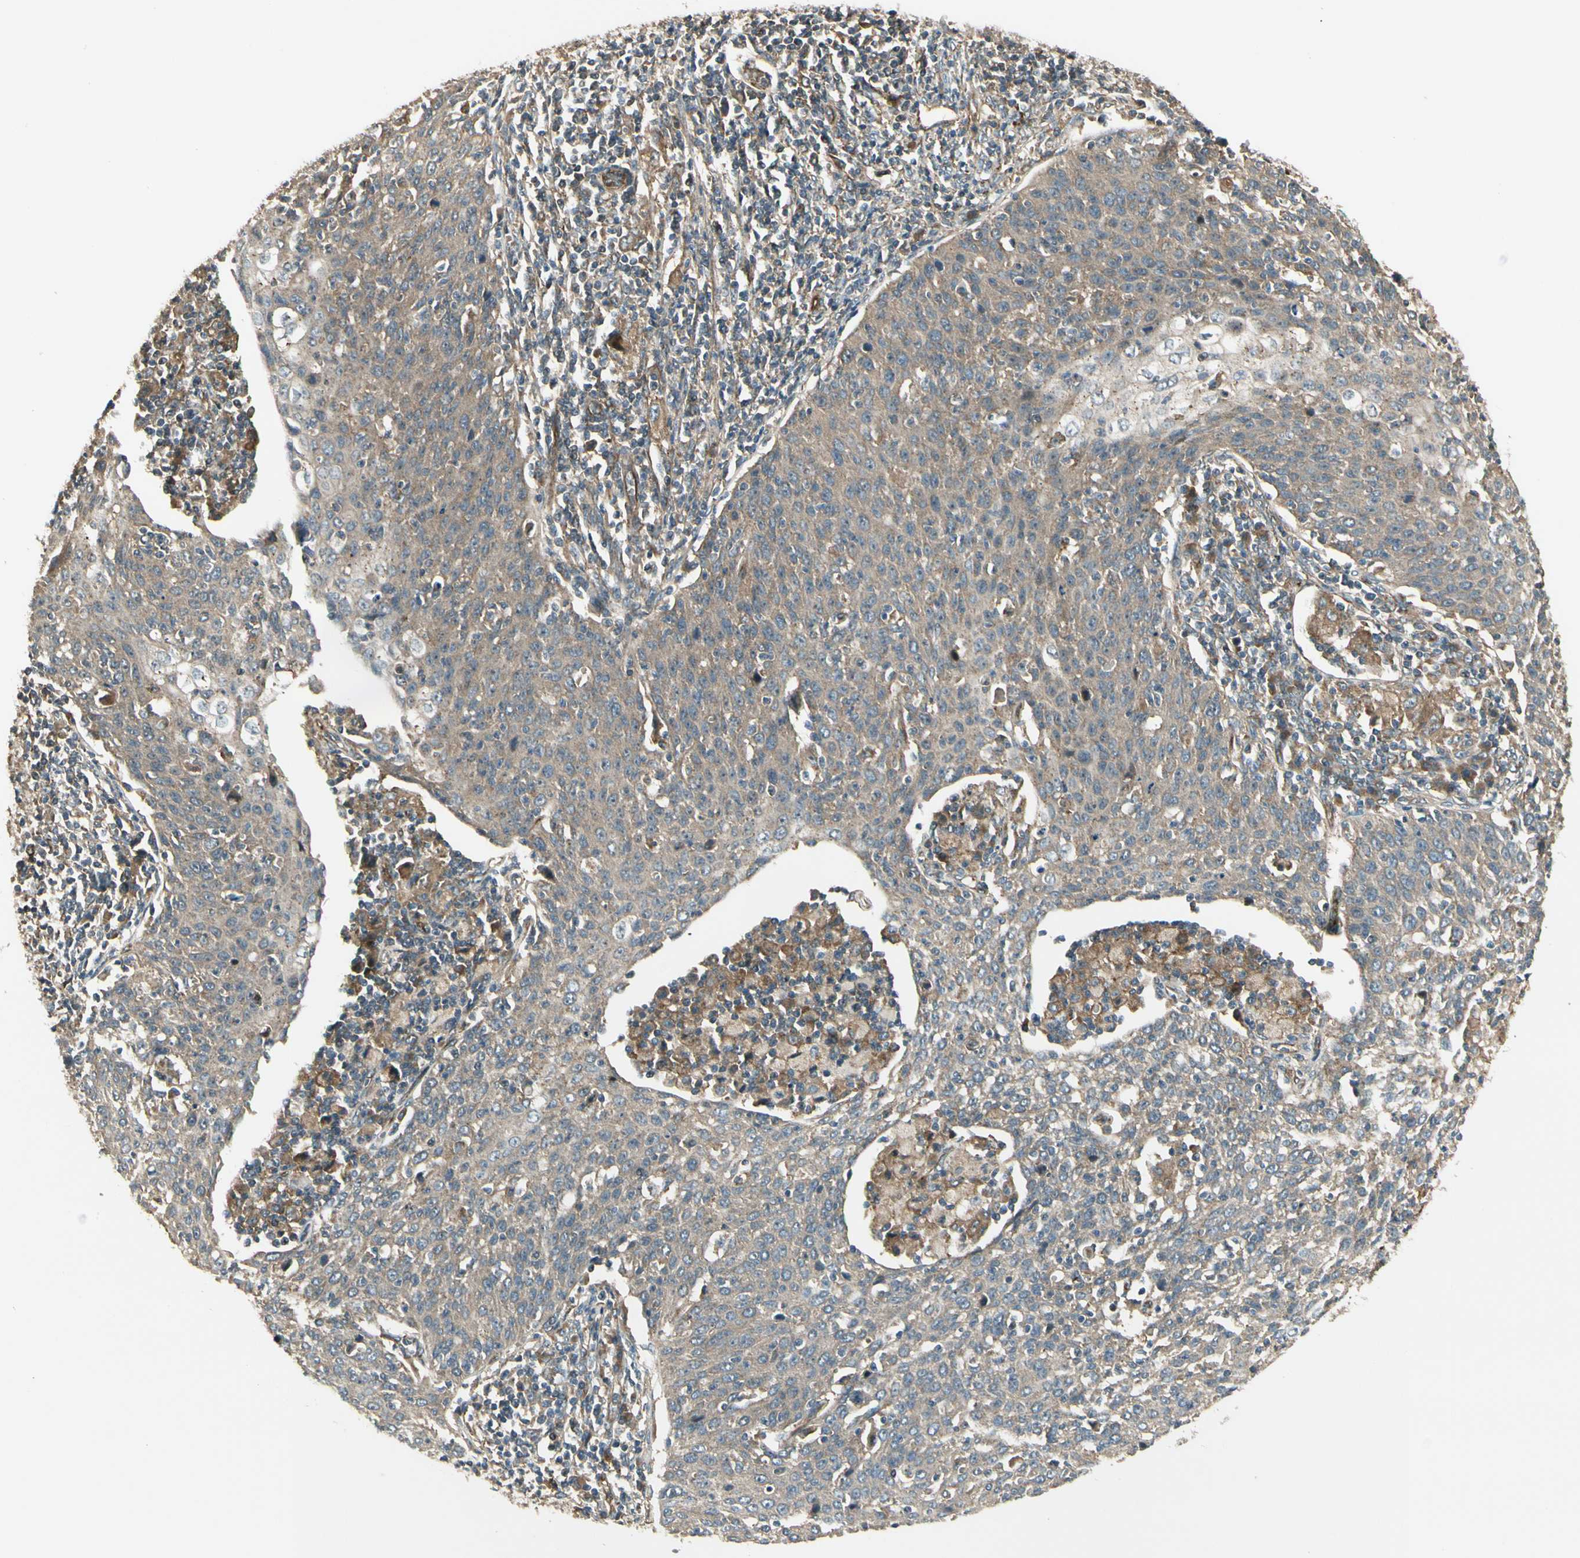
{"staining": {"intensity": "weak", "quantity": ">75%", "location": "cytoplasmic/membranous"}, "tissue": "cervical cancer", "cell_type": "Tumor cells", "image_type": "cancer", "snomed": [{"axis": "morphology", "description": "Squamous cell carcinoma, NOS"}, {"axis": "topography", "description": "Cervix"}], "caption": "Immunohistochemistry (DAB (3,3'-diaminobenzidine)) staining of human squamous cell carcinoma (cervical) exhibits weak cytoplasmic/membranous protein expression in about >75% of tumor cells.", "gene": "FKBP15", "patient": {"sex": "female", "age": 38}}